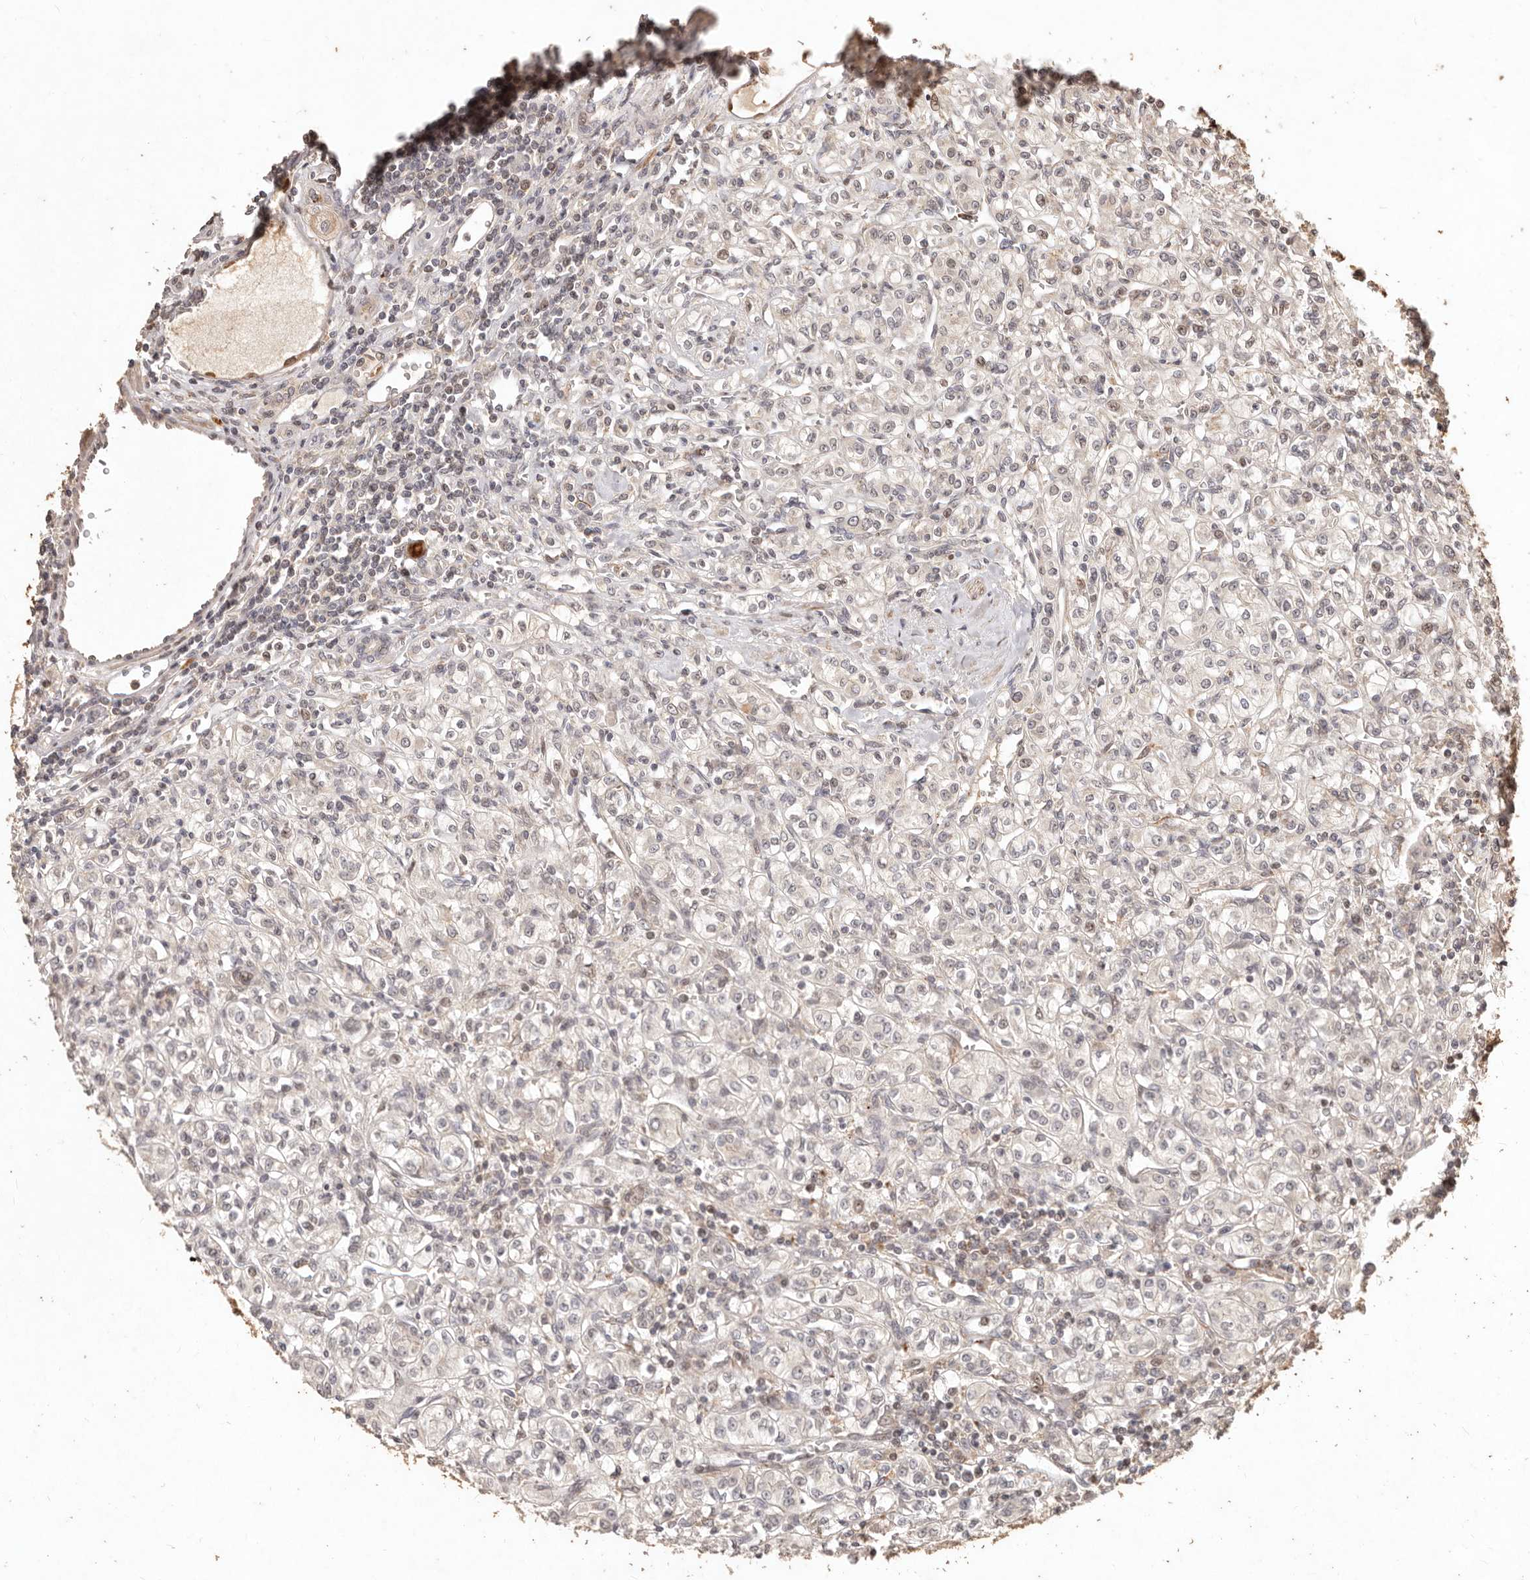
{"staining": {"intensity": "negative", "quantity": "none", "location": "none"}, "tissue": "renal cancer", "cell_type": "Tumor cells", "image_type": "cancer", "snomed": [{"axis": "morphology", "description": "Adenocarcinoma, NOS"}, {"axis": "topography", "description": "Kidney"}], "caption": "A photomicrograph of renal adenocarcinoma stained for a protein displays no brown staining in tumor cells.", "gene": "KIF9", "patient": {"sex": "male", "age": 77}}